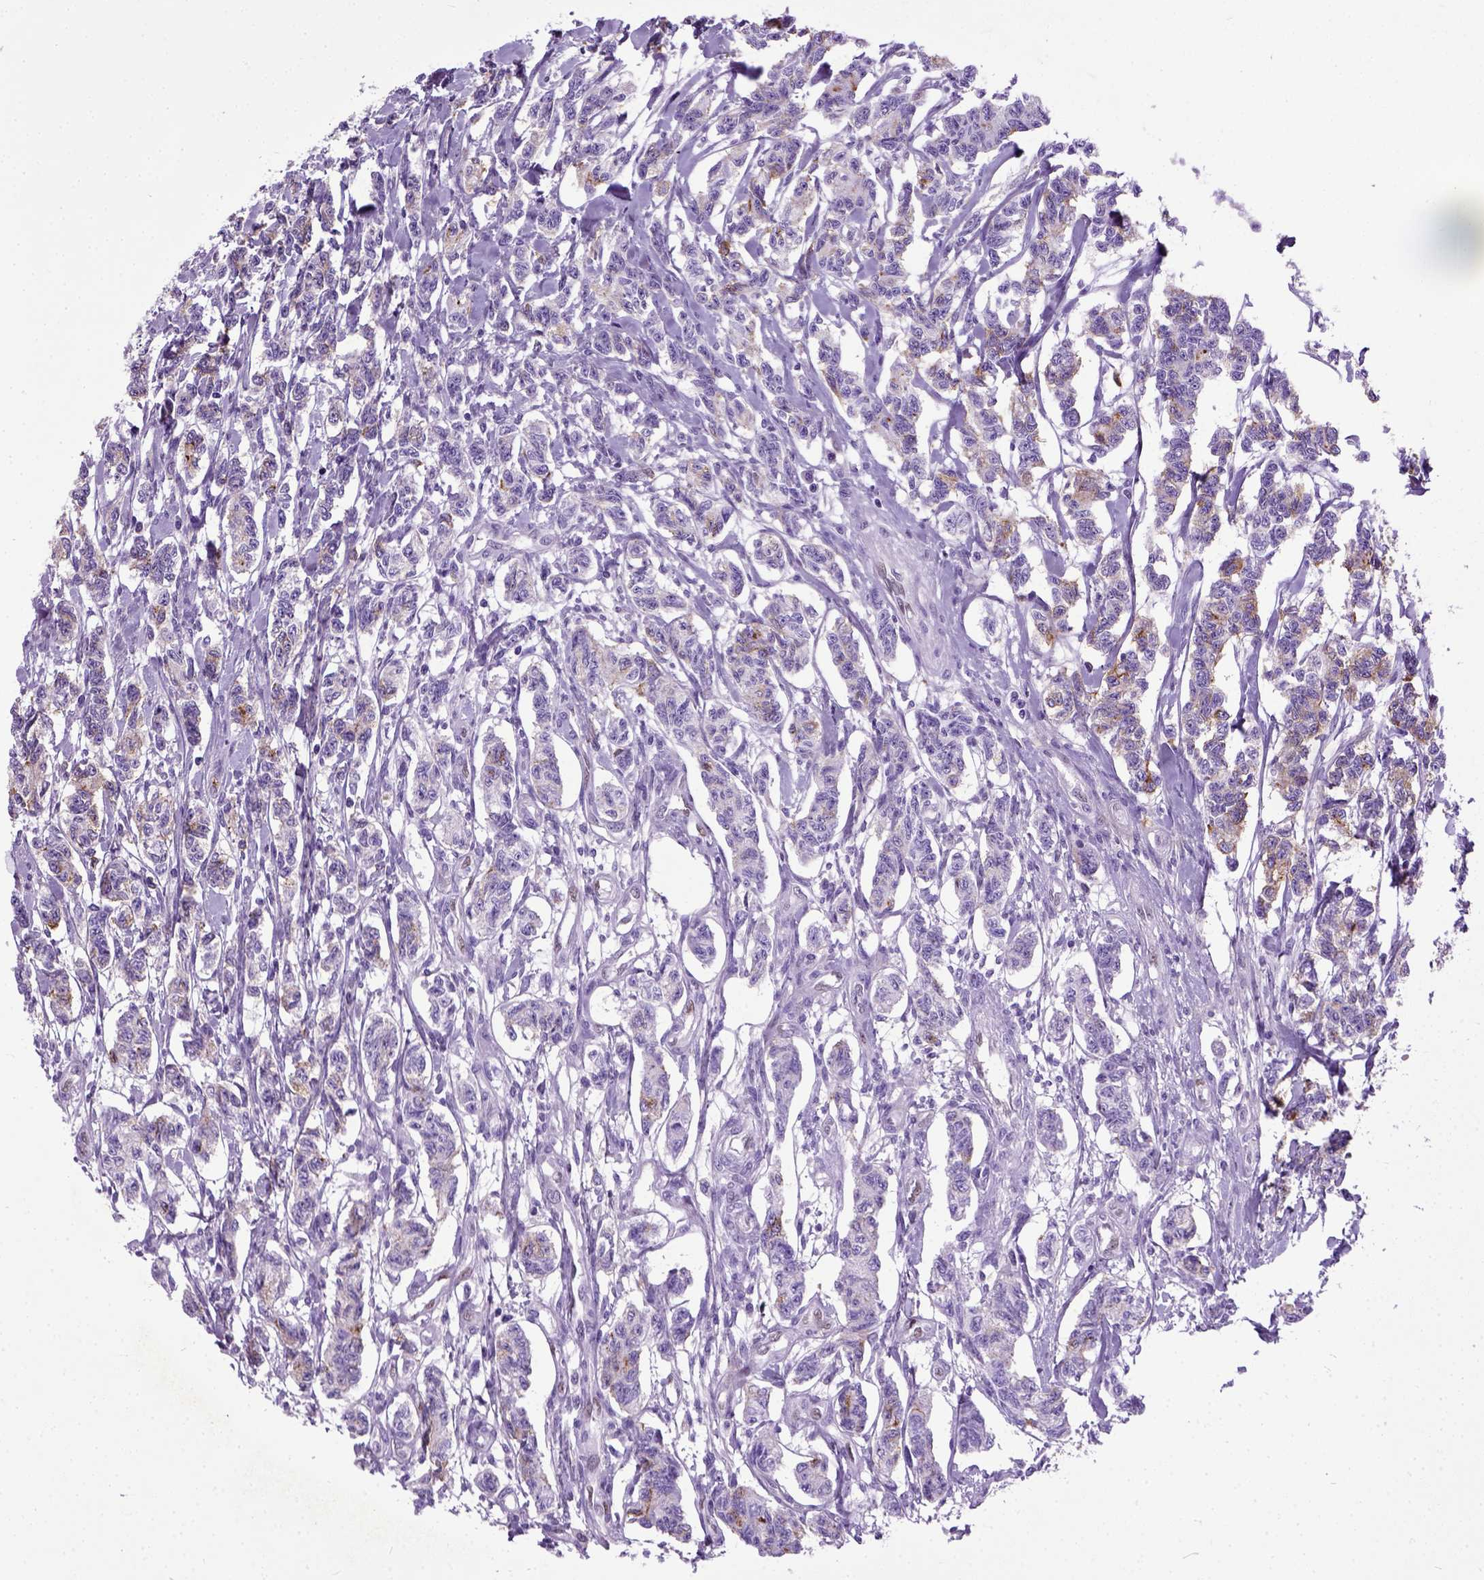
{"staining": {"intensity": "moderate", "quantity": "<25%", "location": "cytoplasmic/membranous"}, "tissue": "carcinoid", "cell_type": "Tumor cells", "image_type": "cancer", "snomed": [{"axis": "morphology", "description": "Carcinoid, malignant, NOS"}, {"axis": "topography", "description": "Kidney"}], "caption": "Carcinoid (malignant) stained for a protein displays moderate cytoplasmic/membranous positivity in tumor cells.", "gene": "ADAMTS8", "patient": {"sex": "female", "age": 41}}